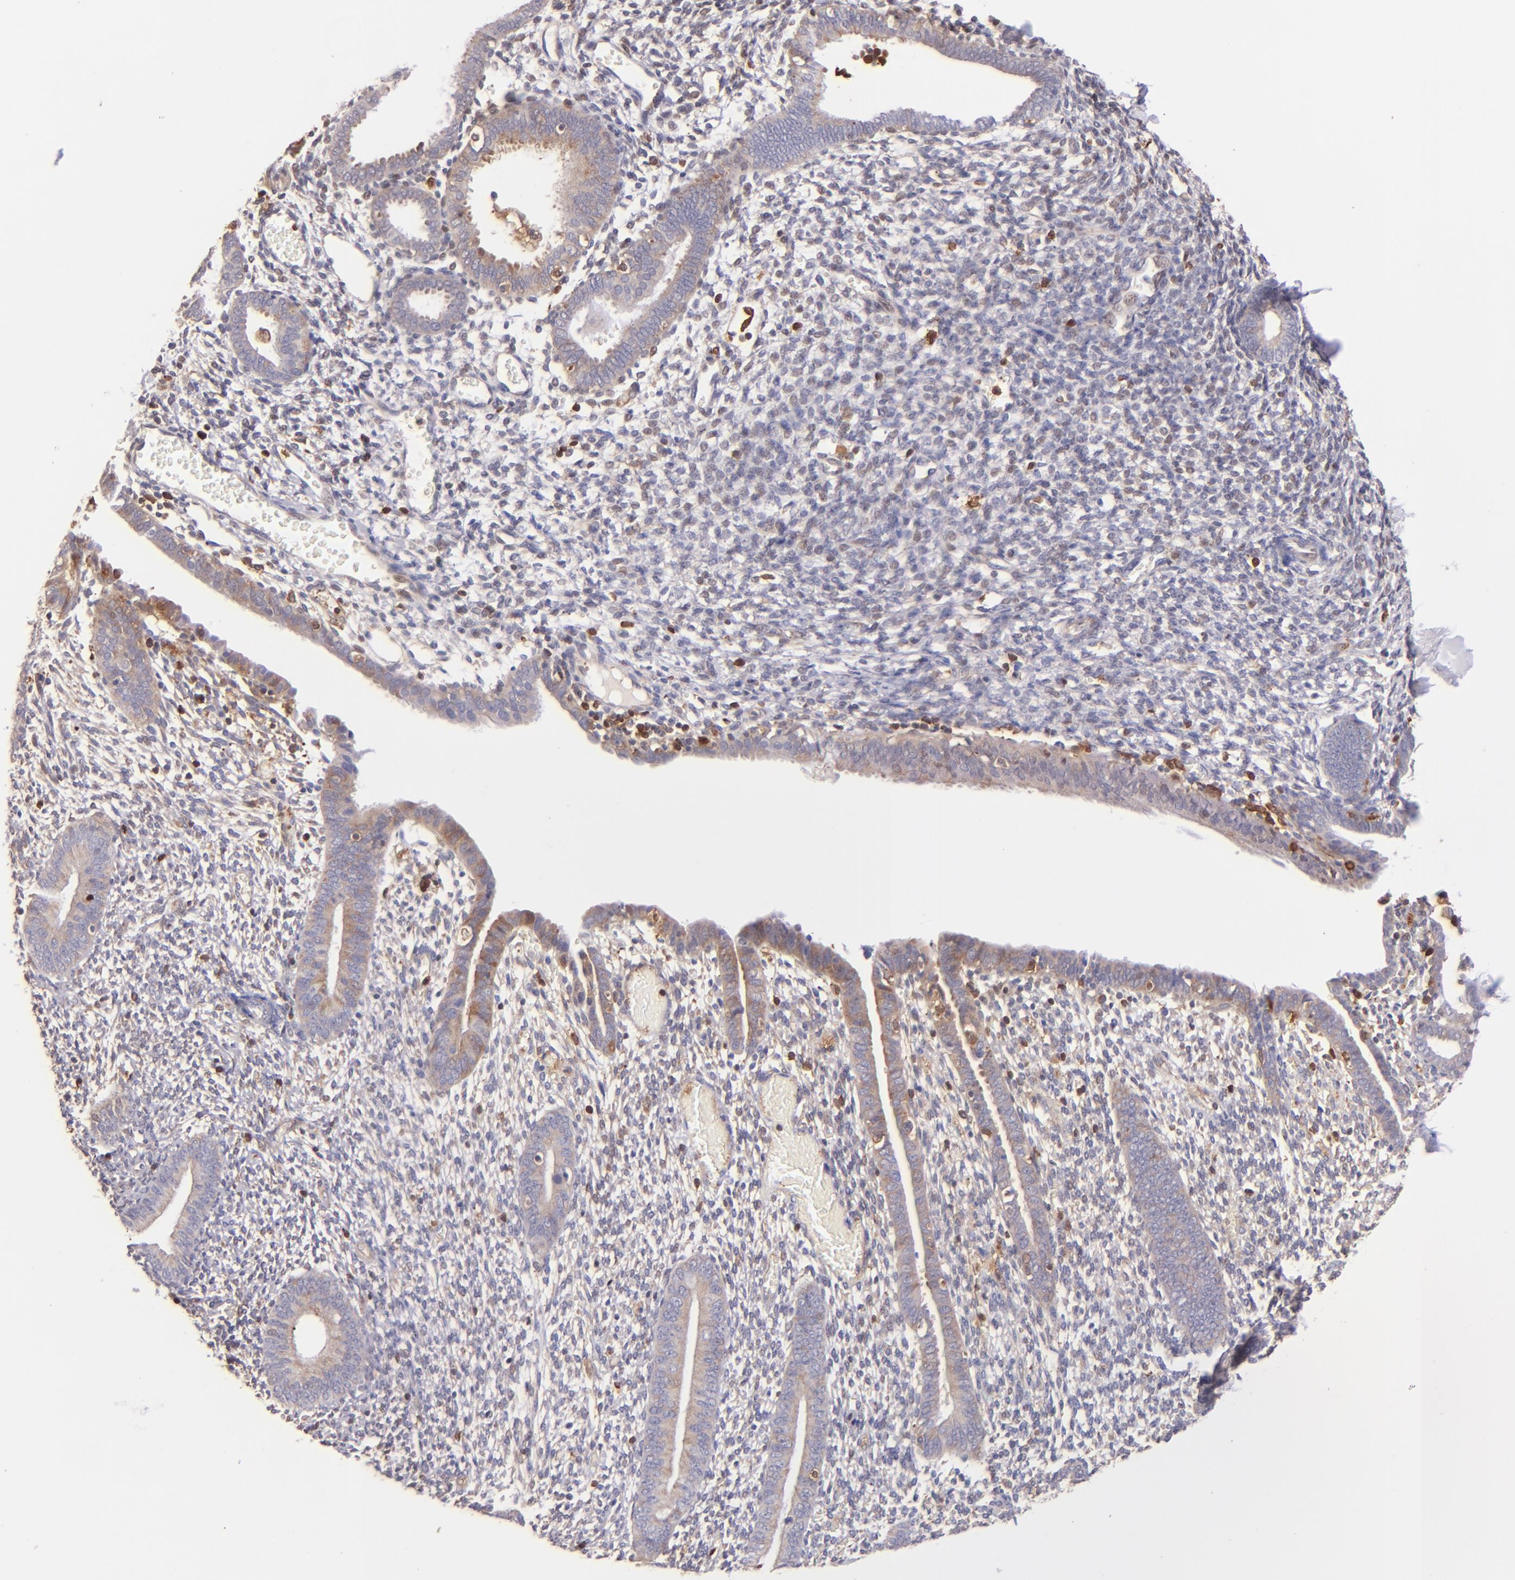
{"staining": {"intensity": "weak", "quantity": "25%-75%", "location": "cytoplasmic/membranous"}, "tissue": "endometrium", "cell_type": "Cells in endometrial stroma", "image_type": "normal", "snomed": [{"axis": "morphology", "description": "Normal tissue, NOS"}, {"axis": "topography", "description": "Smooth muscle"}, {"axis": "topography", "description": "Endometrium"}], "caption": "Immunohistochemistry staining of unremarkable endometrium, which reveals low levels of weak cytoplasmic/membranous positivity in approximately 25%-75% of cells in endometrial stroma indicating weak cytoplasmic/membranous protein staining. The staining was performed using DAB (brown) for protein detection and nuclei were counterstained in hematoxylin (blue).", "gene": "BTK", "patient": {"sex": "female", "age": 57}}